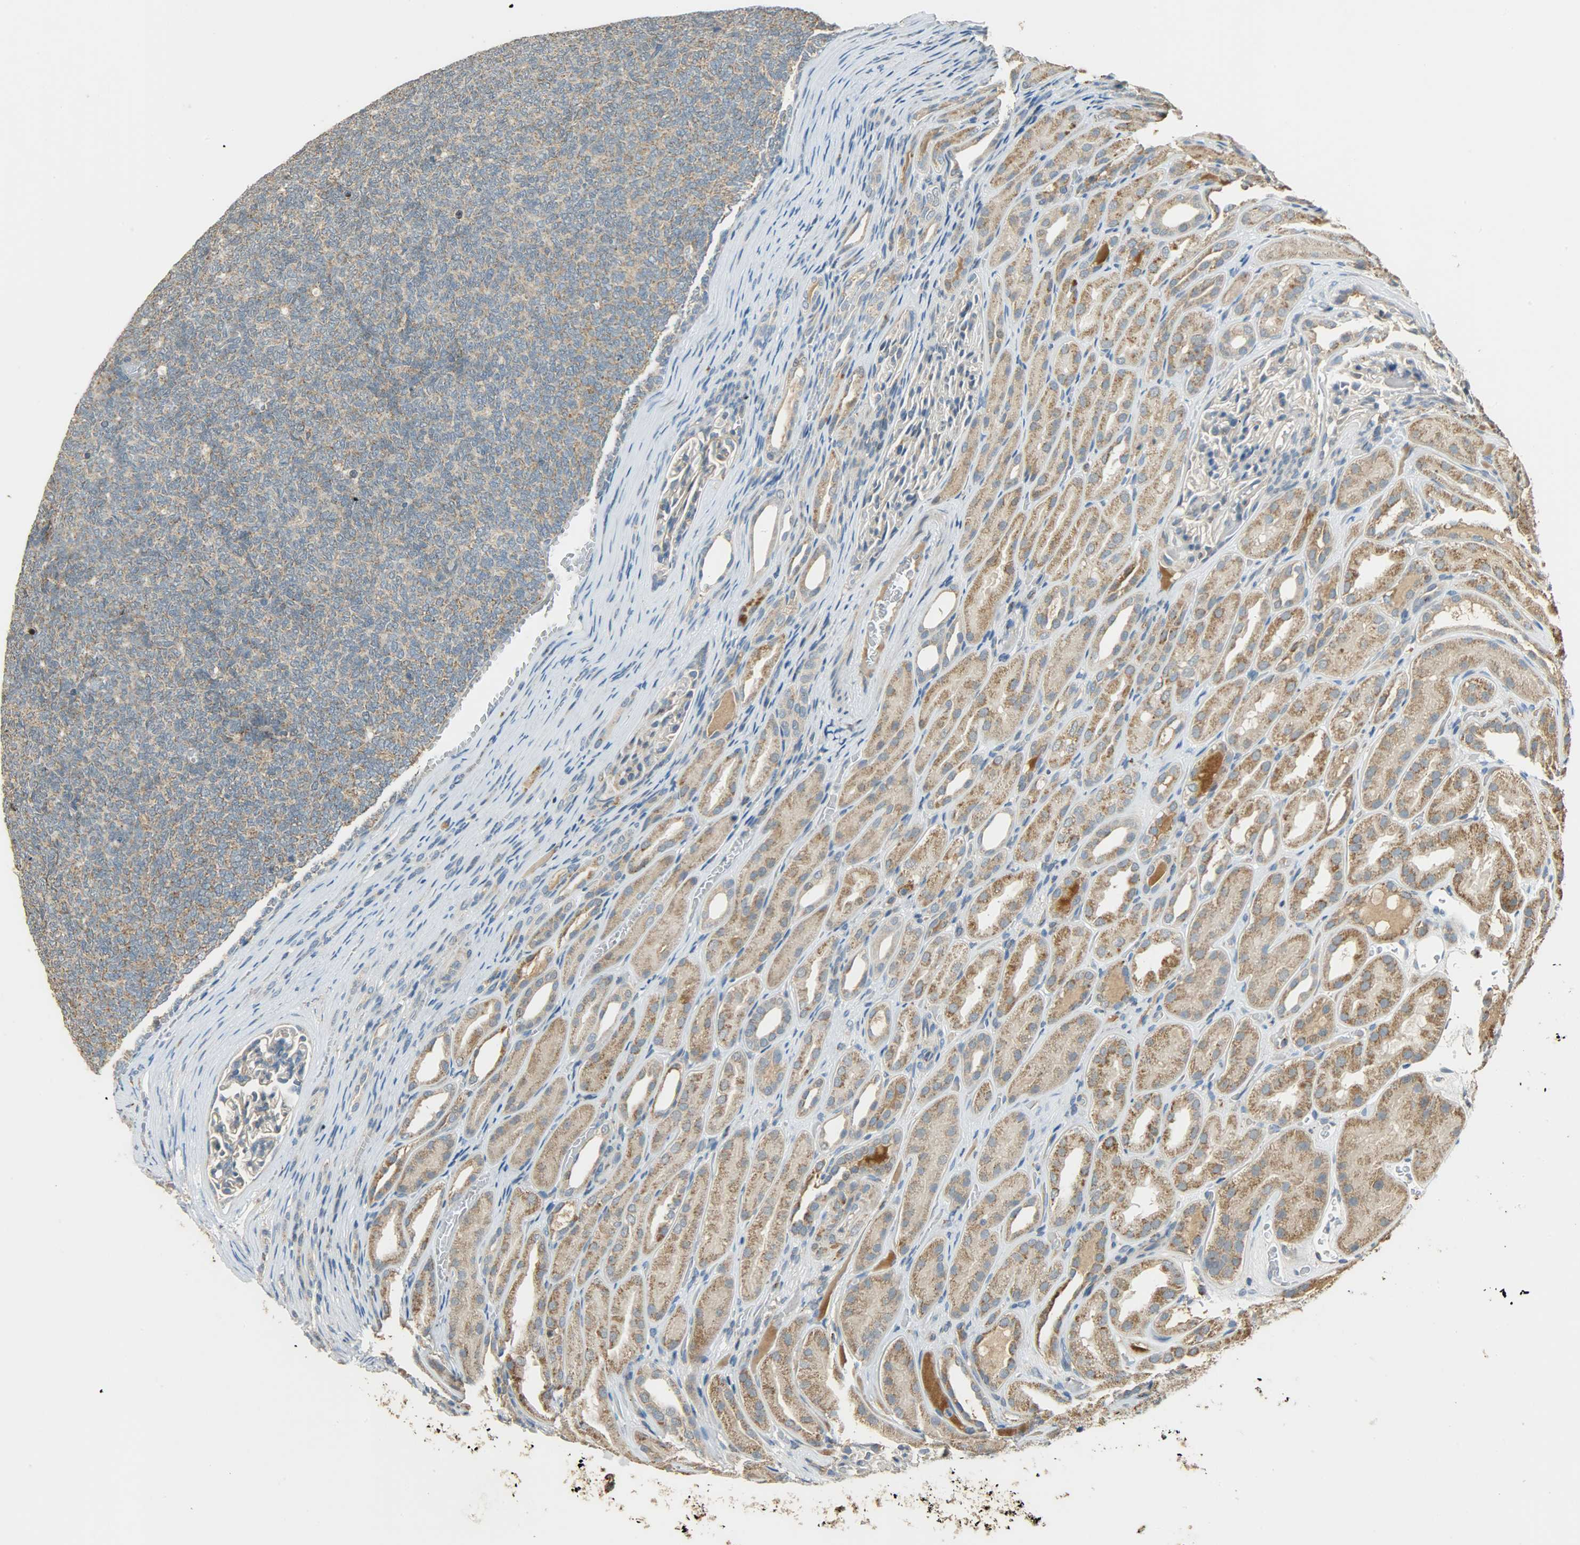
{"staining": {"intensity": "moderate", "quantity": ">75%", "location": "cytoplasmic/membranous"}, "tissue": "renal cancer", "cell_type": "Tumor cells", "image_type": "cancer", "snomed": [{"axis": "morphology", "description": "Neoplasm, malignant, NOS"}, {"axis": "topography", "description": "Kidney"}], "caption": "A brown stain labels moderate cytoplasmic/membranous staining of a protein in malignant neoplasm (renal) tumor cells. Immunohistochemistry (ihc) stains the protein of interest in brown and the nuclei are stained blue.", "gene": "HDHD5", "patient": {"sex": "male", "age": 28}}